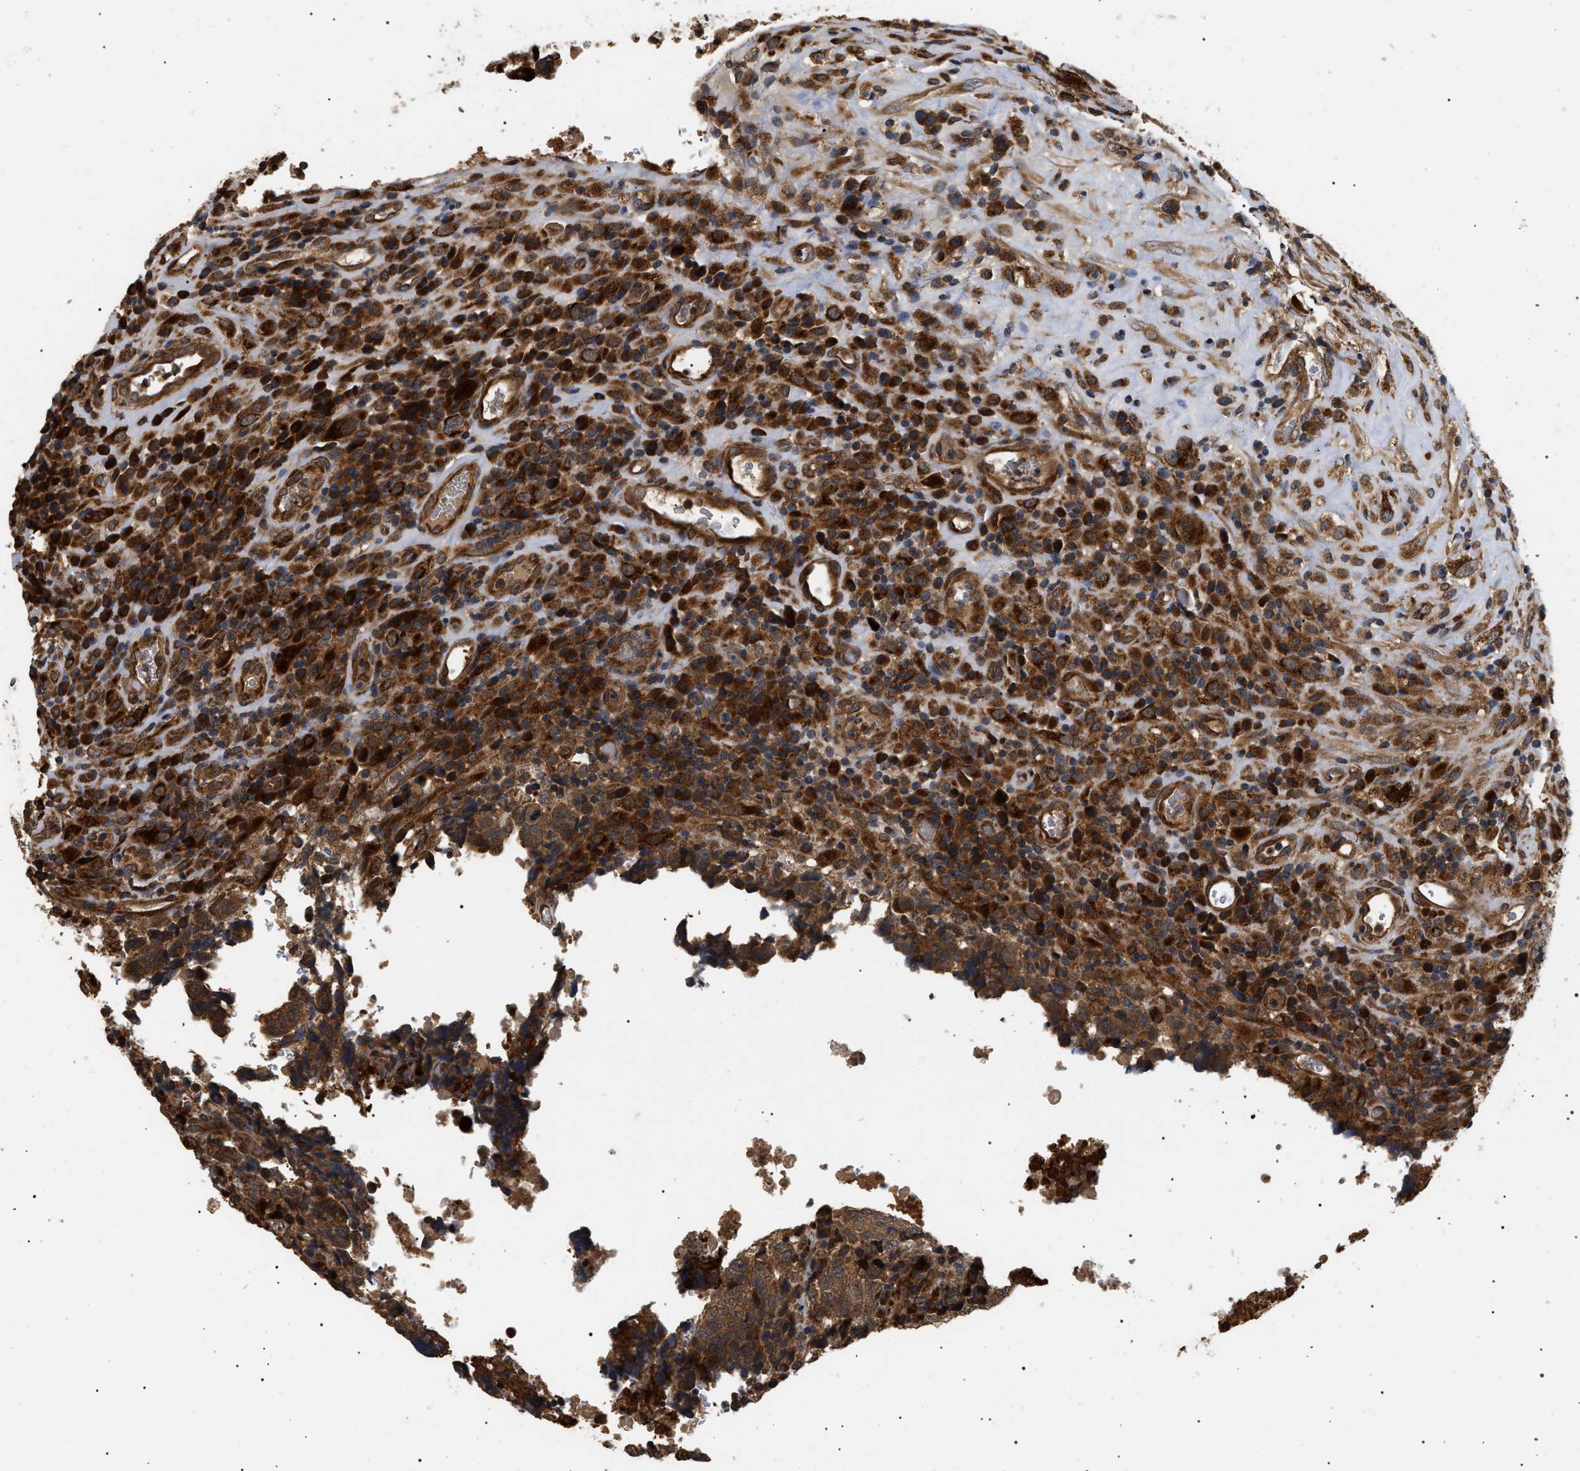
{"staining": {"intensity": "moderate", "quantity": ">75%", "location": "cytoplasmic/membranous"}, "tissue": "testis cancer", "cell_type": "Tumor cells", "image_type": "cancer", "snomed": [{"axis": "morphology", "description": "Necrosis, NOS"}, {"axis": "morphology", "description": "Carcinoma, Embryonal, NOS"}, {"axis": "topography", "description": "Testis"}], "caption": "An IHC micrograph of tumor tissue is shown. Protein staining in brown shows moderate cytoplasmic/membranous positivity in testis cancer within tumor cells.", "gene": "ASTL", "patient": {"sex": "male", "age": 19}}